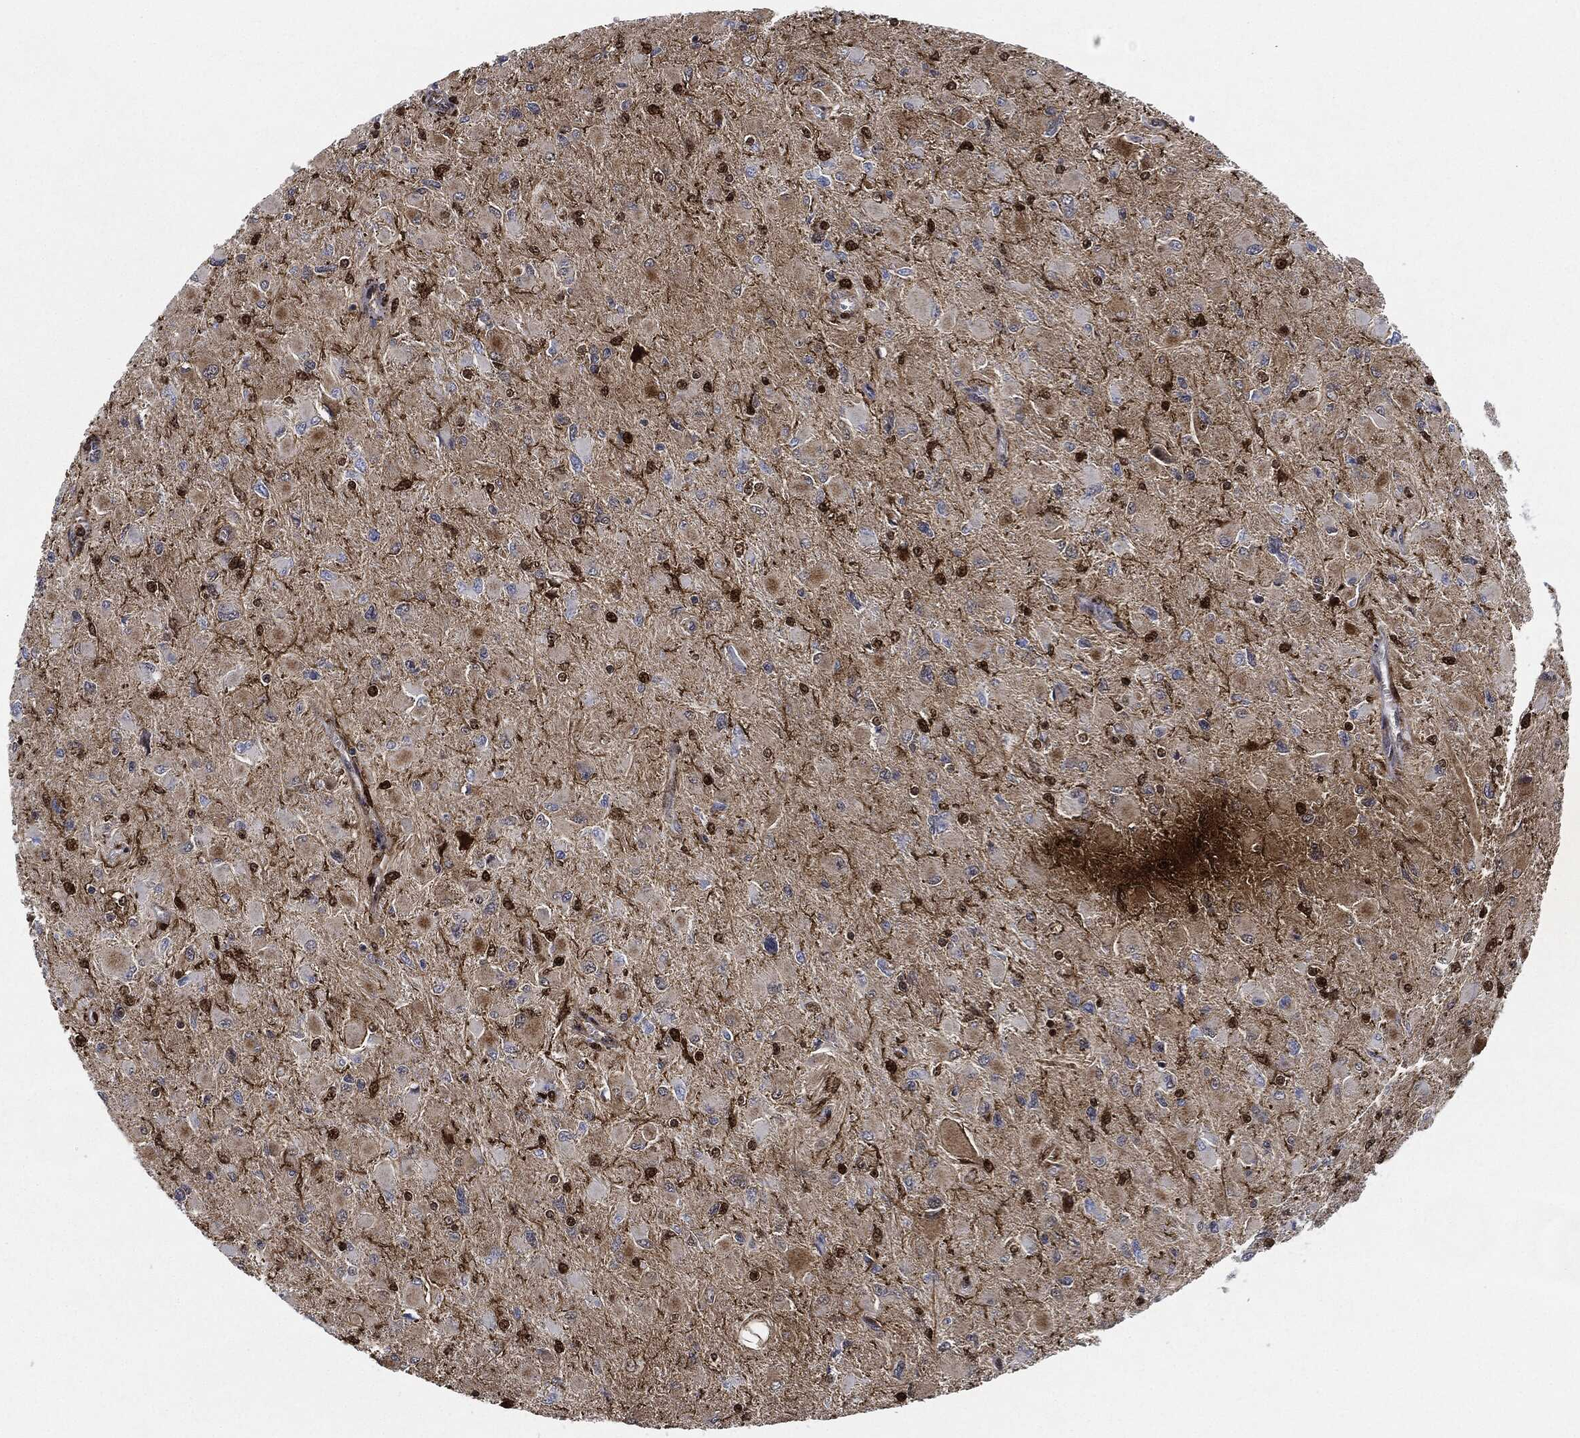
{"staining": {"intensity": "strong", "quantity": "<25%", "location": "nuclear"}, "tissue": "glioma", "cell_type": "Tumor cells", "image_type": "cancer", "snomed": [{"axis": "morphology", "description": "Glioma, malignant, High grade"}, {"axis": "topography", "description": "Cerebral cortex"}], "caption": "This is a histology image of immunohistochemistry staining of high-grade glioma (malignant), which shows strong positivity in the nuclear of tumor cells.", "gene": "NANOS3", "patient": {"sex": "female", "age": 36}}